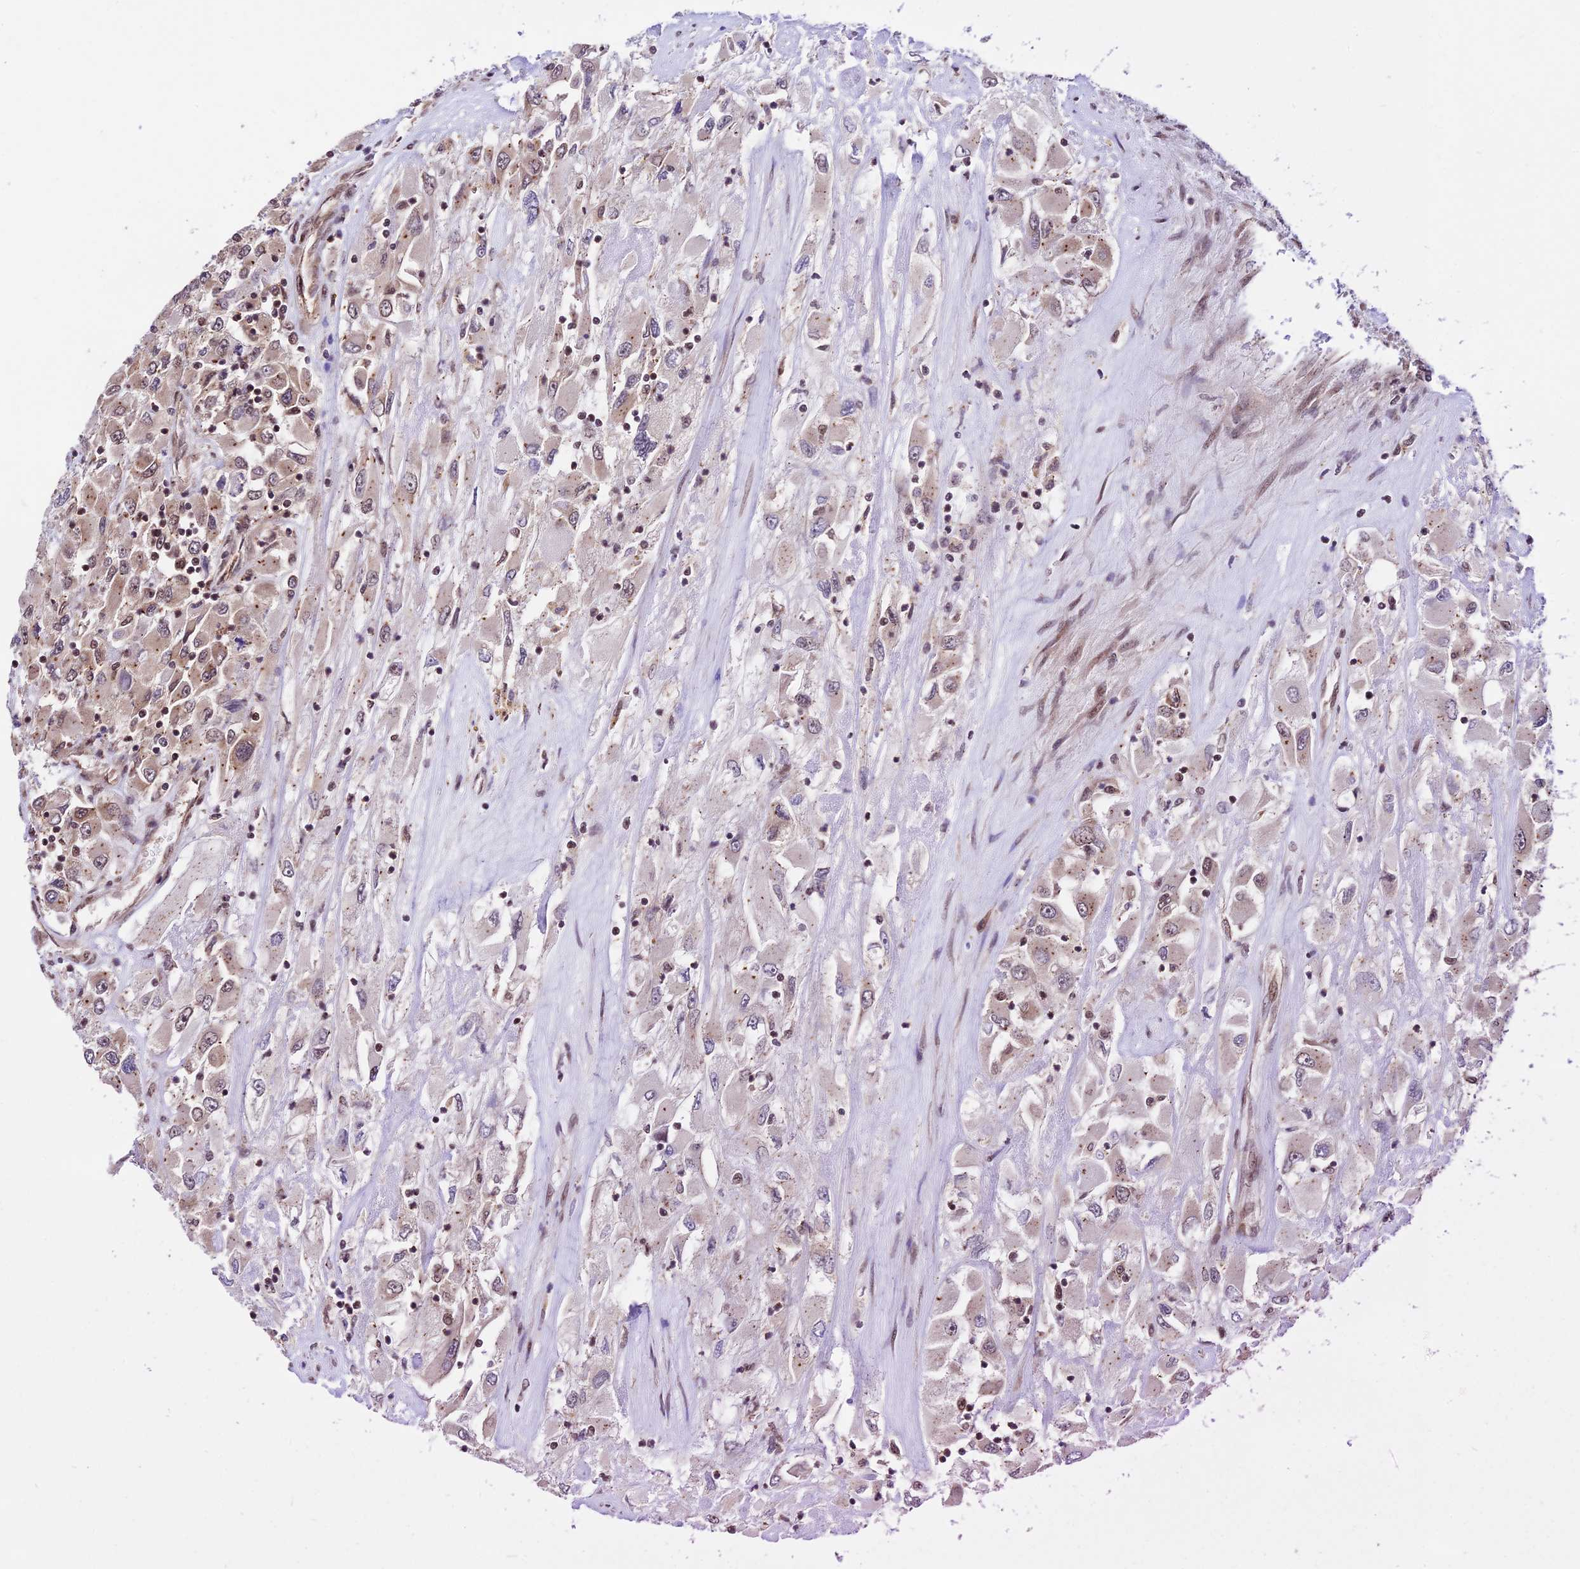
{"staining": {"intensity": "weak", "quantity": "<25%", "location": "nuclear"}, "tissue": "renal cancer", "cell_type": "Tumor cells", "image_type": "cancer", "snomed": [{"axis": "morphology", "description": "Adenocarcinoma, NOS"}, {"axis": "topography", "description": "Kidney"}], "caption": "Tumor cells are negative for protein expression in human adenocarcinoma (renal).", "gene": "RBM42", "patient": {"sex": "female", "age": 52}}